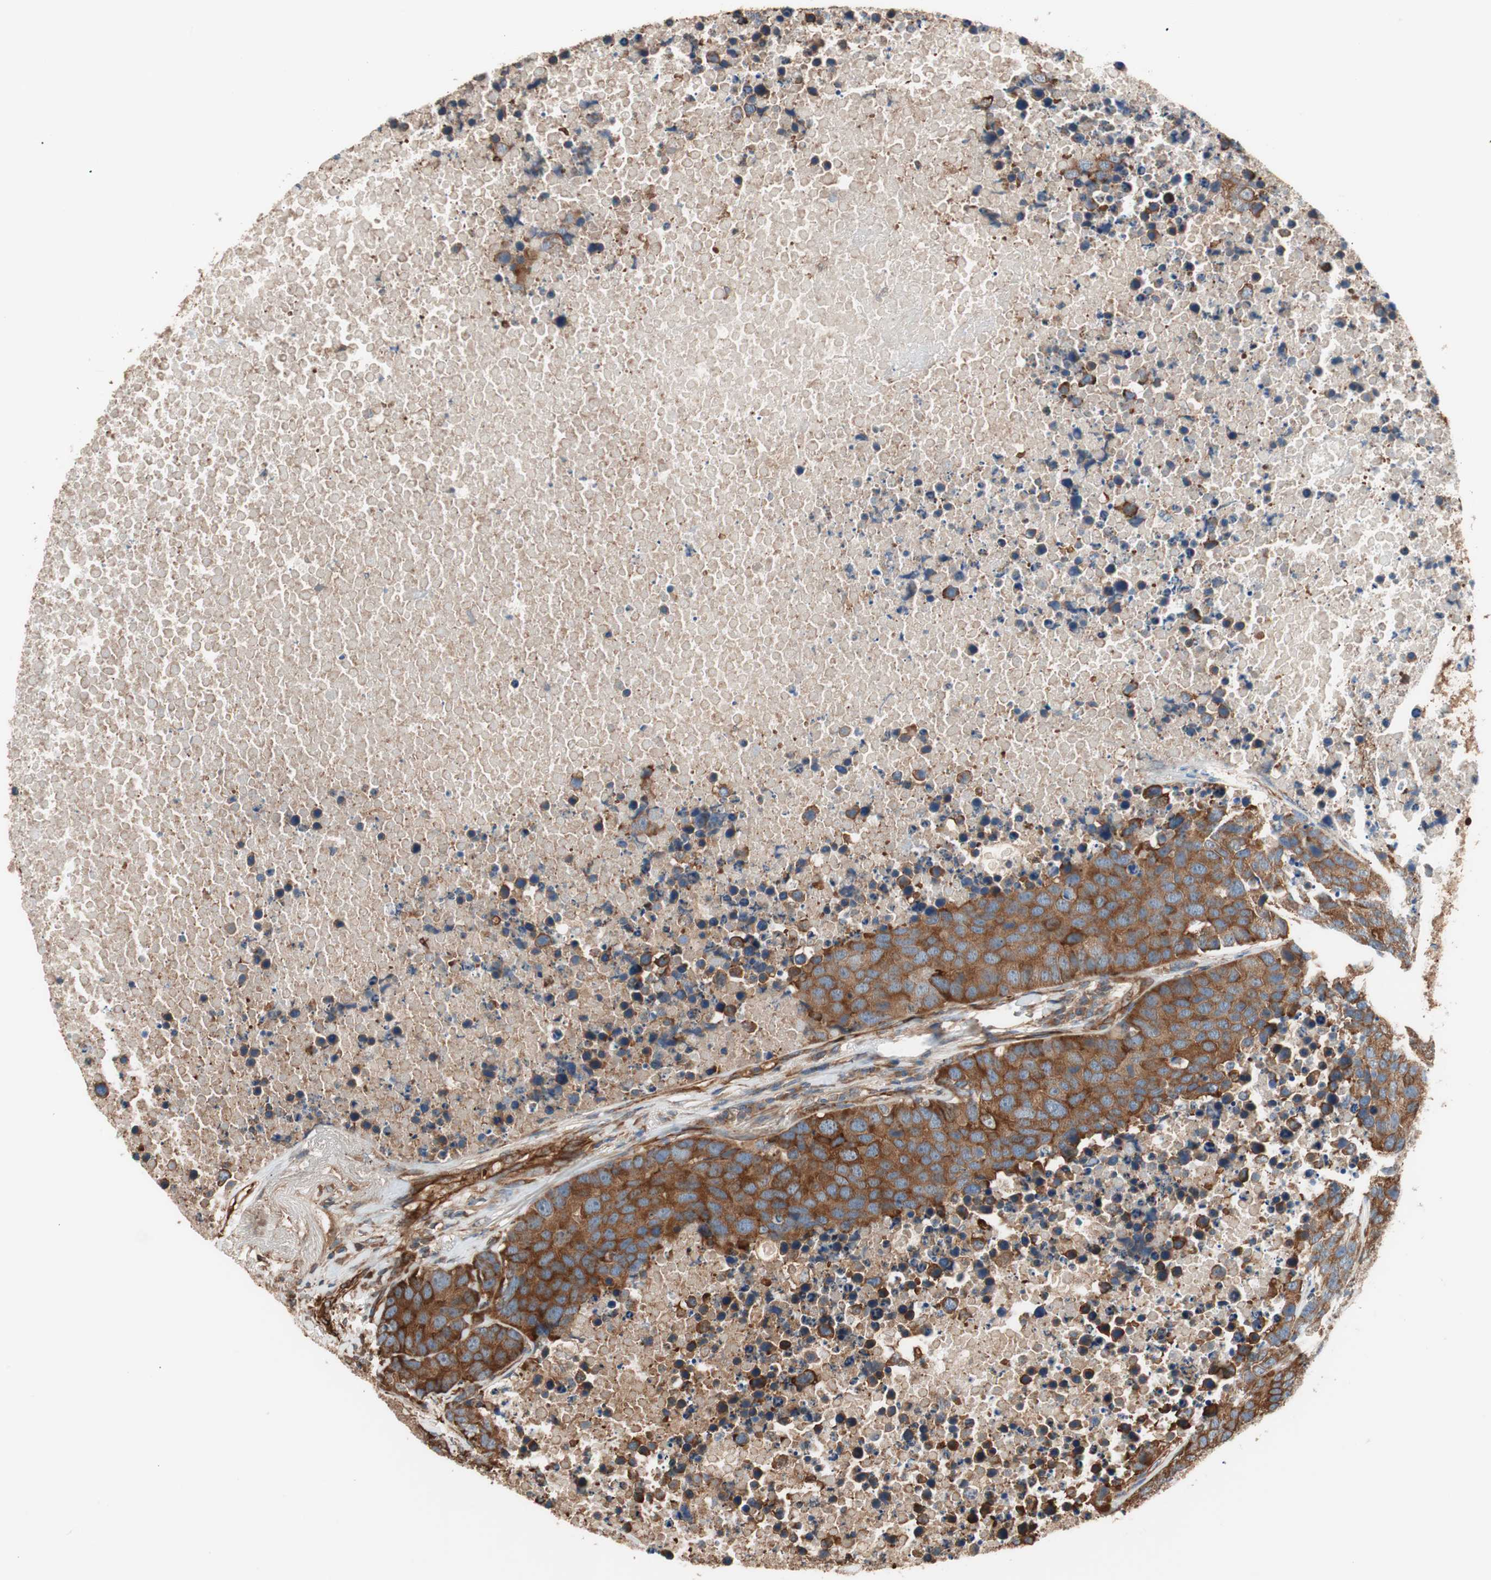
{"staining": {"intensity": "strong", "quantity": ">75%", "location": "cytoplasmic/membranous"}, "tissue": "carcinoid", "cell_type": "Tumor cells", "image_type": "cancer", "snomed": [{"axis": "morphology", "description": "Carcinoid, malignant, NOS"}, {"axis": "topography", "description": "Lung"}], "caption": "High-power microscopy captured an IHC histopathology image of carcinoid (malignant), revealing strong cytoplasmic/membranous staining in approximately >75% of tumor cells.", "gene": "GPSM2", "patient": {"sex": "male", "age": 60}}